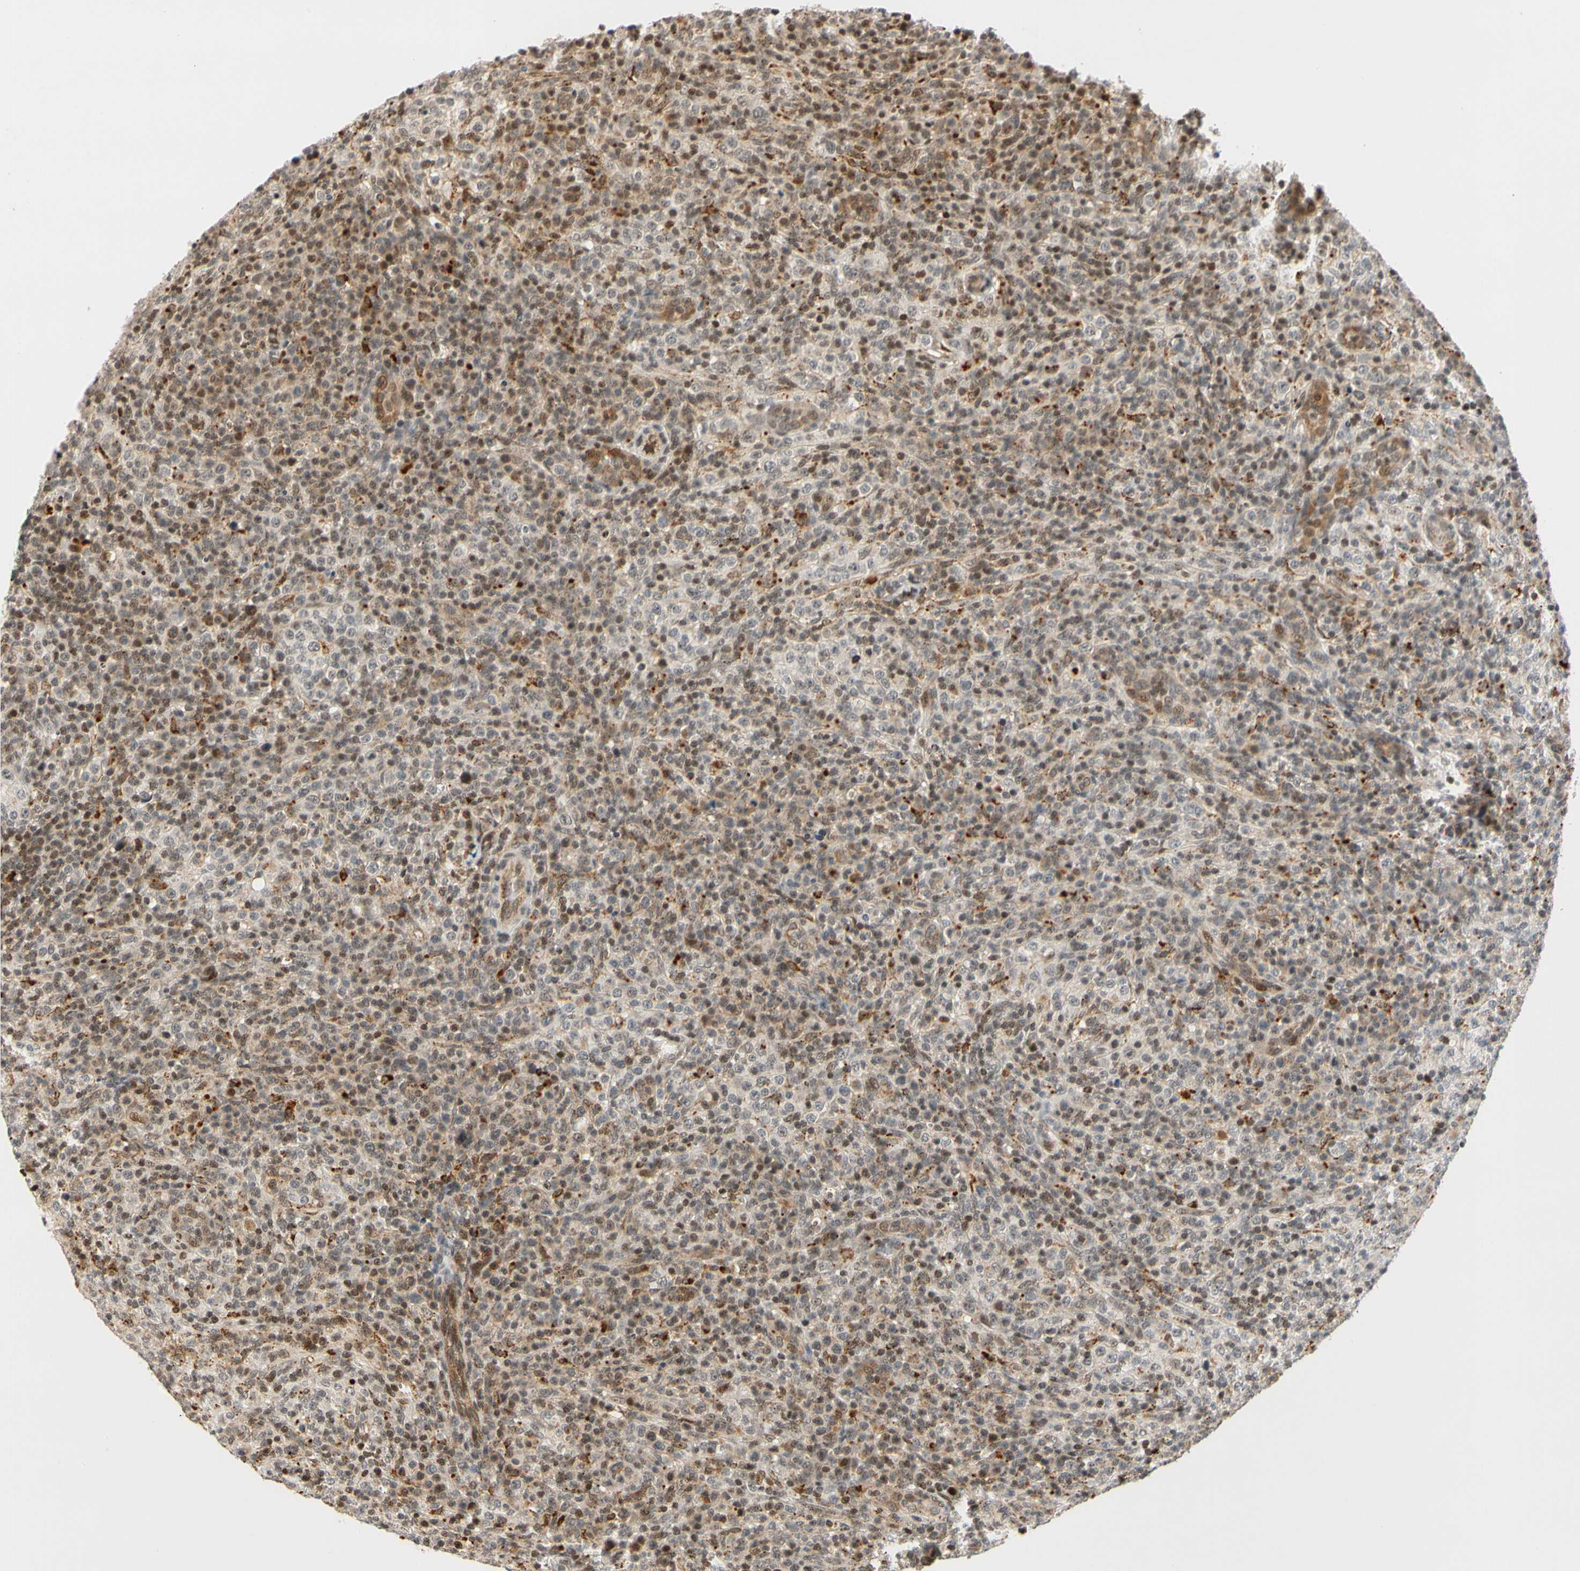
{"staining": {"intensity": "moderate", "quantity": "25%-75%", "location": "cytoplasmic/membranous,nuclear"}, "tissue": "lymphoma", "cell_type": "Tumor cells", "image_type": "cancer", "snomed": [{"axis": "morphology", "description": "Malignant lymphoma, non-Hodgkin's type, High grade"}, {"axis": "topography", "description": "Lymph node"}], "caption": "Immunohistochemistry (IHC) image of neoplastic tissue: human lymphoma stained using immunohistochemistry exhibits medium levels of moderate protein expression localized specifically in the cytoplasmic/membranous and nuclear of tumor cells, appearing as a cytoplasmic/membranous and nuclear brown color.", "gene": "CDK7", "patient": {"sex": "female", "age": 76}}